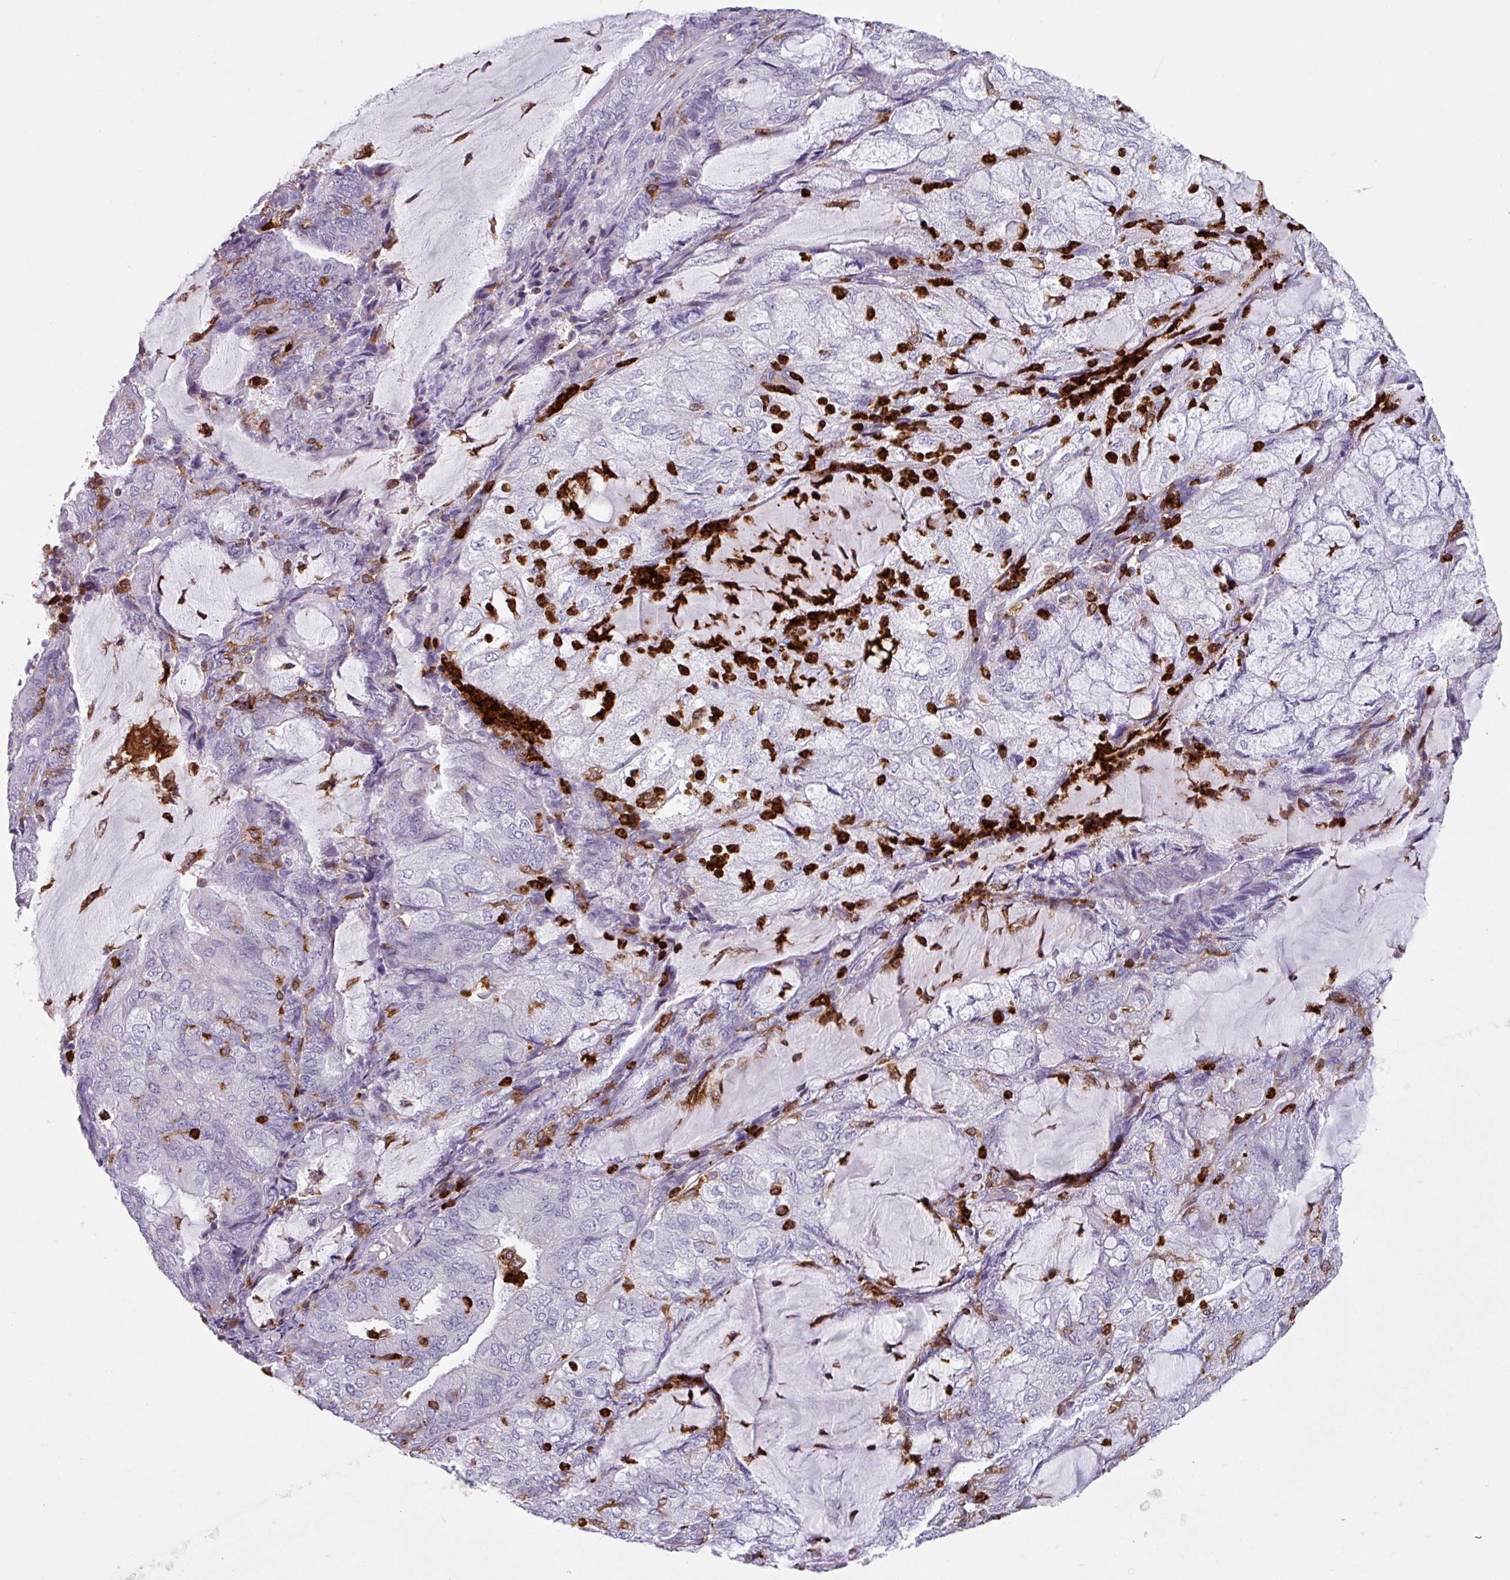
{"staining": {"intensity": "negative", "quantity": "none", "location": "none"}, "tissue": "endometrial cancer", "cell_type": "Tumor cells", "image_type": "cancer", "snomed": [{"axis": "morphology", "description": "Adenocarcinoma, NOS"}, {"axis": "topography", "description": "Endometrium"}], "caption": "DAB (3,3'-diaminobenzidine) immunohistochemical staining of endometrial adenocarcinoma reveals no significant staining in tumor cells.", "gene": "EXOSC5", "patient": {"sex": "female", "age": 81}}